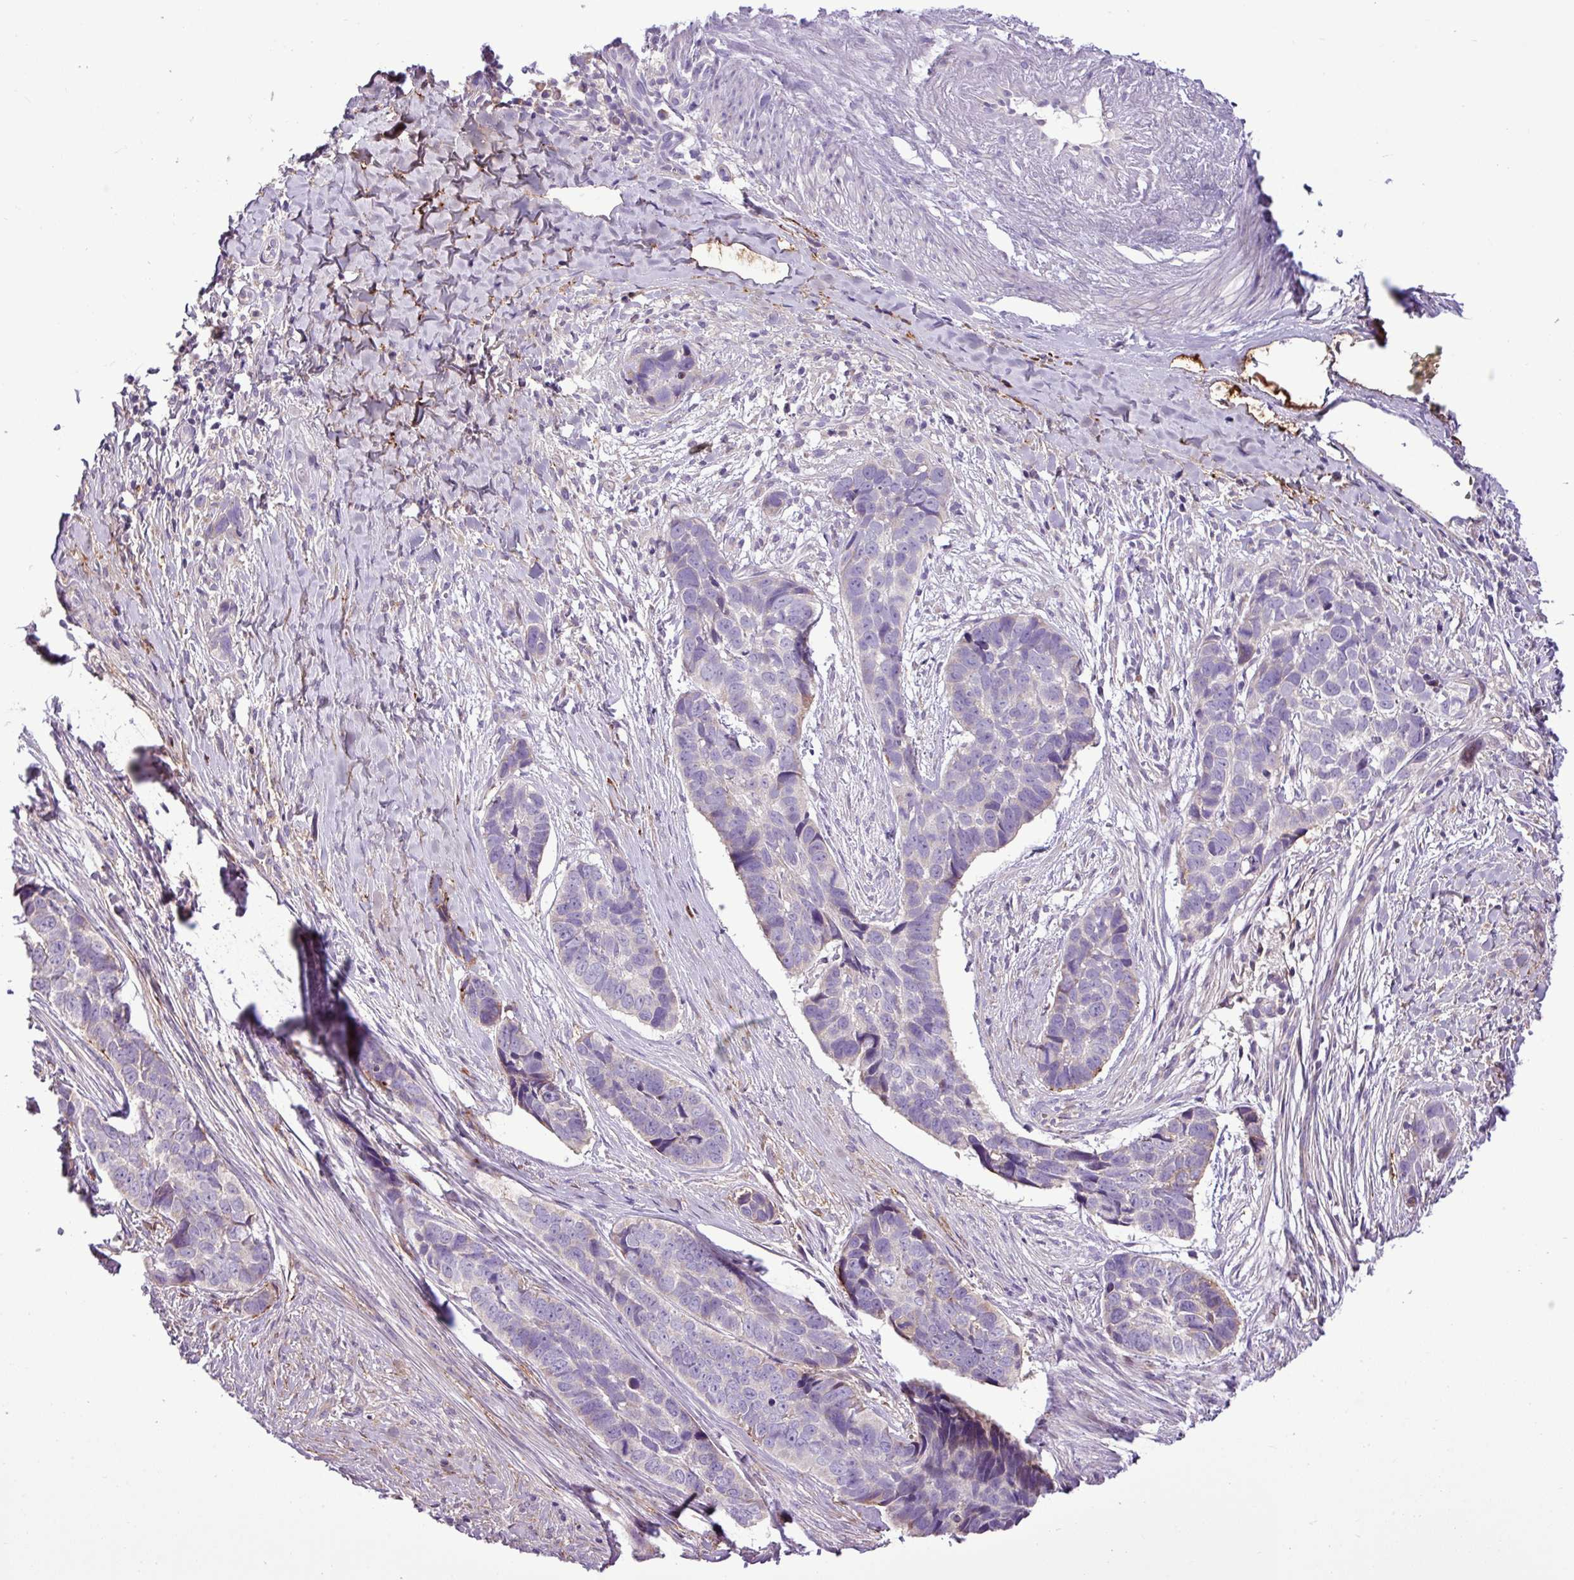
{"staining": {"intensity": "weak", "quantity": "<25%", "location": "cytoplasmic/membranous"}, "tissue": "skin cancer", "cell_type": "Tumor cells", "image_type": "cancer", "snomed": [{"axis": "morphology", "description": "Basal cell carcinoma"}, {"axis": "topography", "description": "Skin"}], "caption": "An immunohistochemistry (IHC) histopathology image of basal cell carcinoma (skin) is shown. There is no staining in tumor cells of basal cell carcinoma (skin). (DAB IHC visualized using brightfield microscopy, high magnification).", "gene": "FAM183A", "patient": {"sex": "female", "age": 82}}